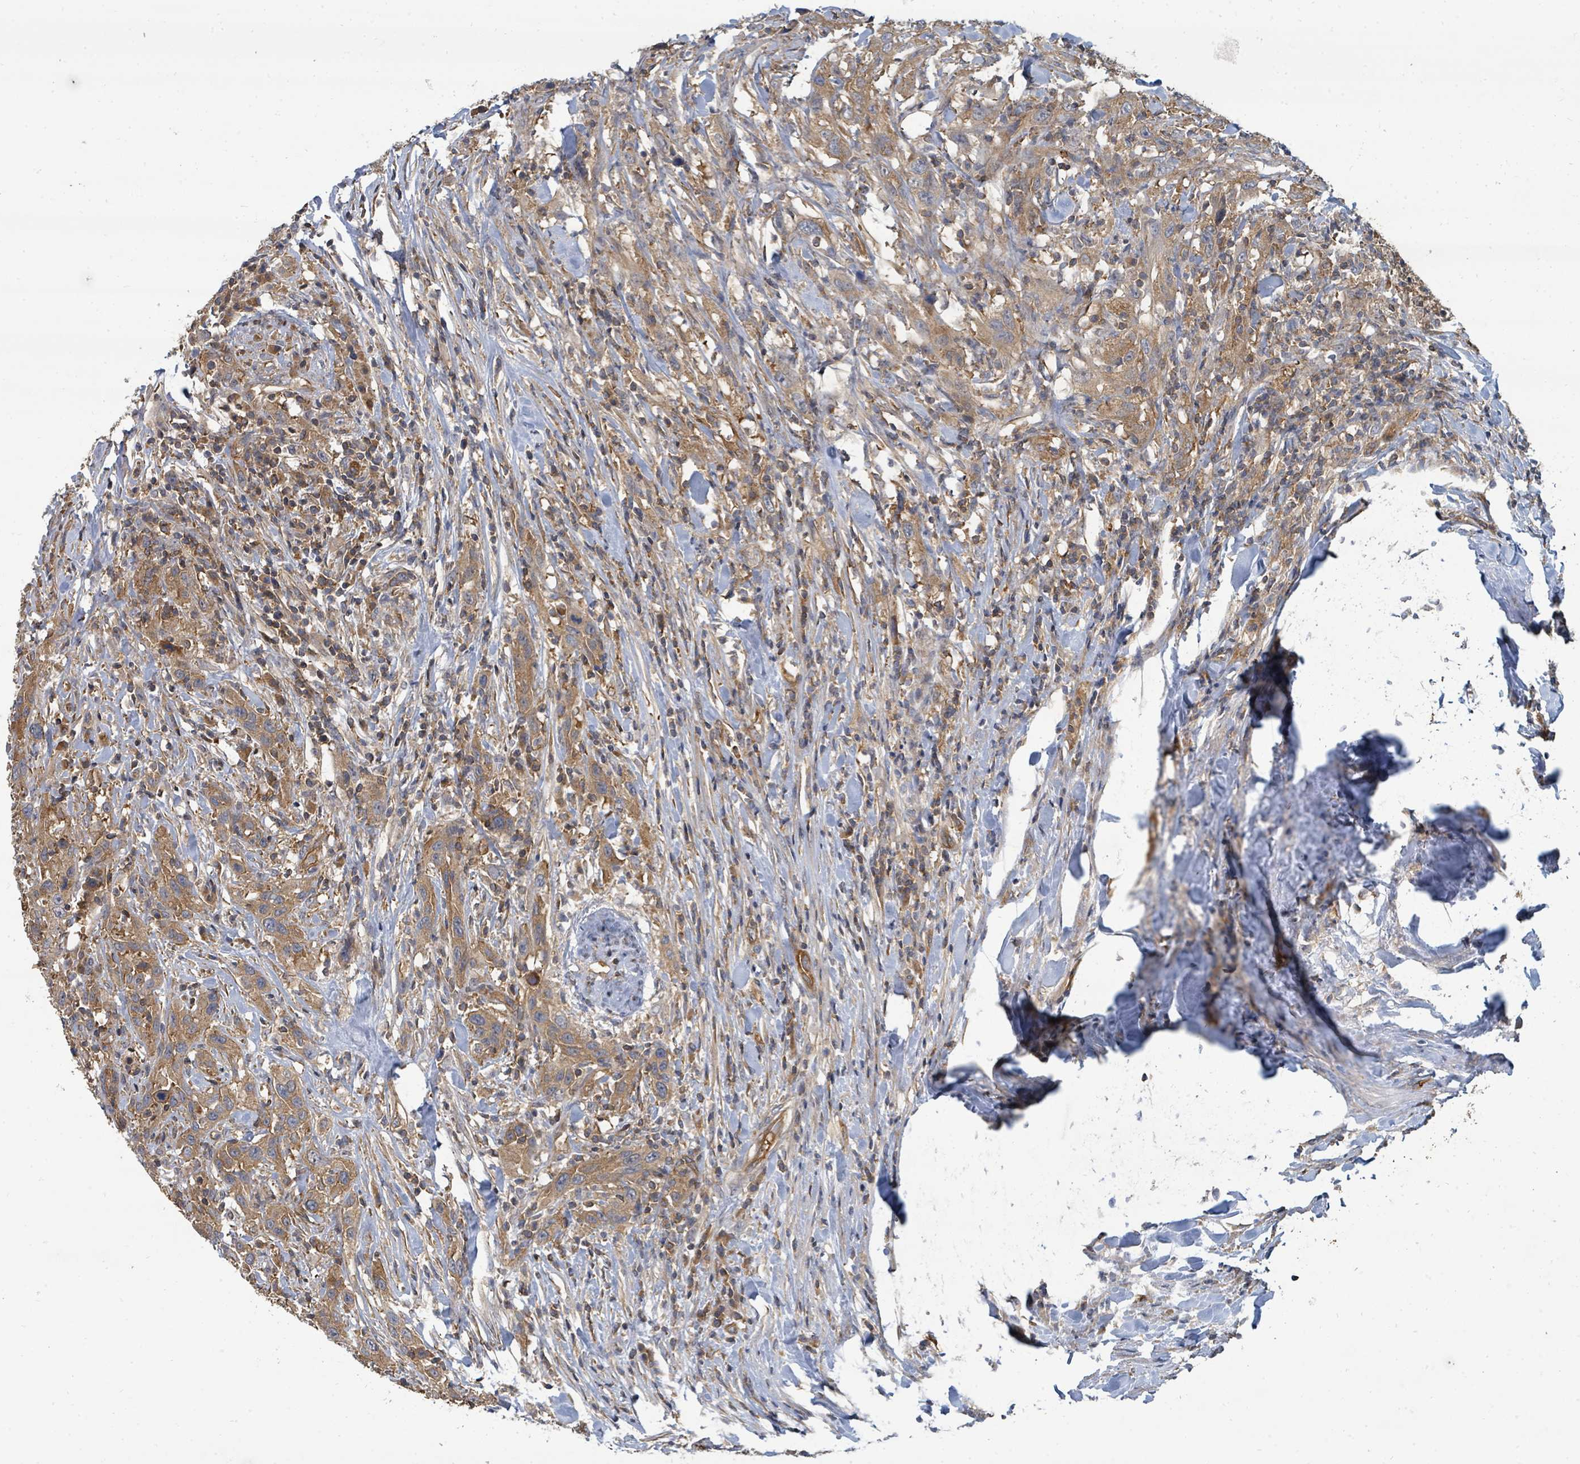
{"staining": {"intensity": "moderate", "quantity": ">75%", "location": "cytoplasmic/membranous"}, "tissue": "urothelial cancer", "cell_type": "Tumor cells", "image_type": "cancer", "snomed": [{"axis": "morphology", "description": "Urothelial carcinoma, High grade"}, {"axis": "topography", "description": "Urinary bladder"}], "caption": "High-grade urothelial carcinoma stained with a protein marker exhibits moderate staining in tumor cells.", "gene": "BOLA2B", "patient": {"sex": "male", "age": 61}}